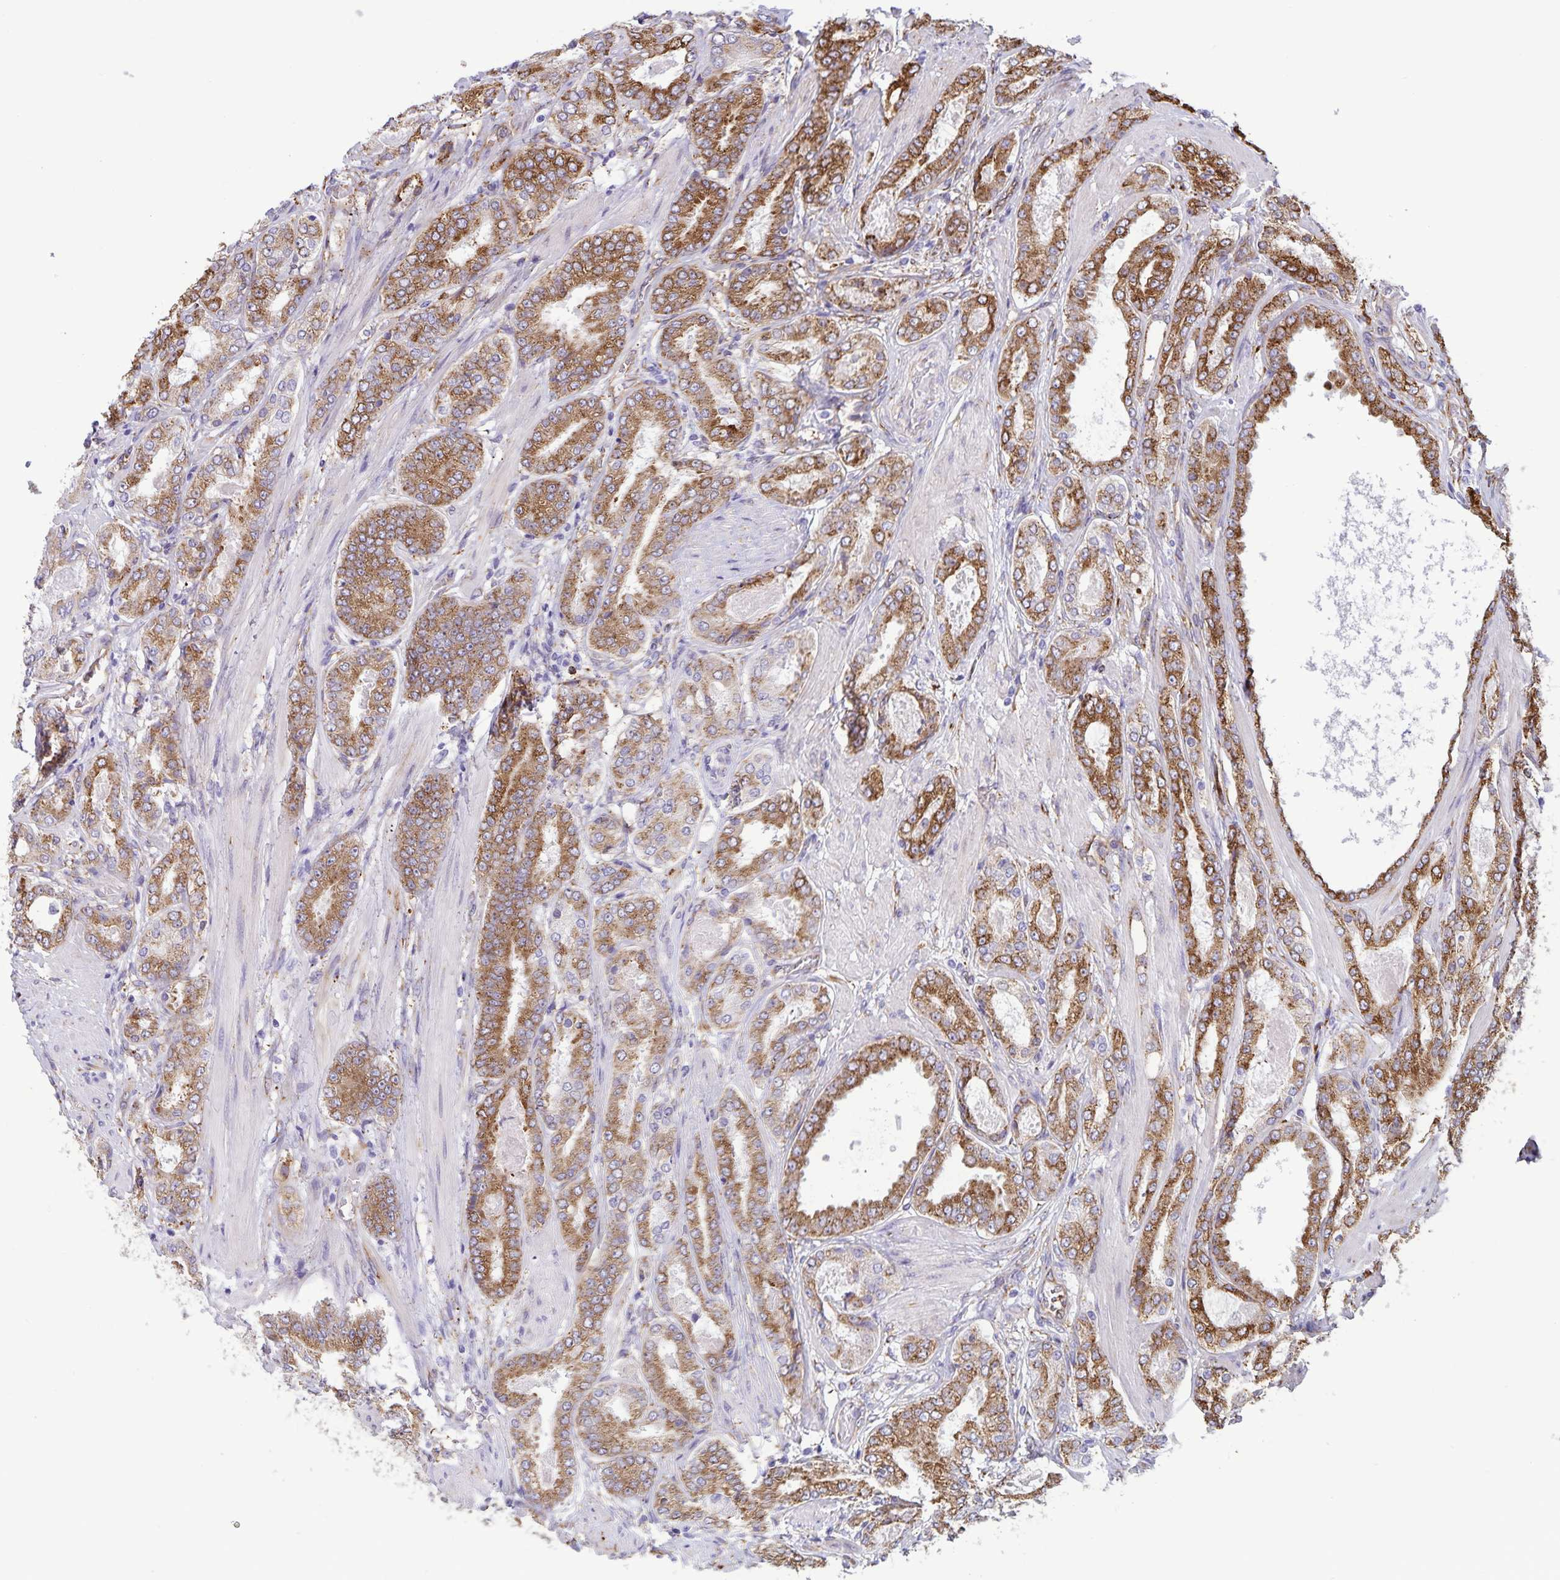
{"staining": {"intensity": "moderate", "quantity": ">75%", "location": "cytoplasmic/membranous"}, "tissue": "prostate cancer", "cell_type": "Tumor cells", "image_type": "cancer", "snomed": [{"axis": "morphology", "description": "Adenocarcinoma, High grade"}, {"axis": "topography", "description": "Prostate"}], "caption": "Immunohistochemical staining of prostate cancer (high-grade adenocarcinoma) exhibits medium levels of moderate cytoplasmic/membranous positivity in about >75% of tumor cells.", "gene": "RCN1", "patient": {"sex": "male", "age": 63}}